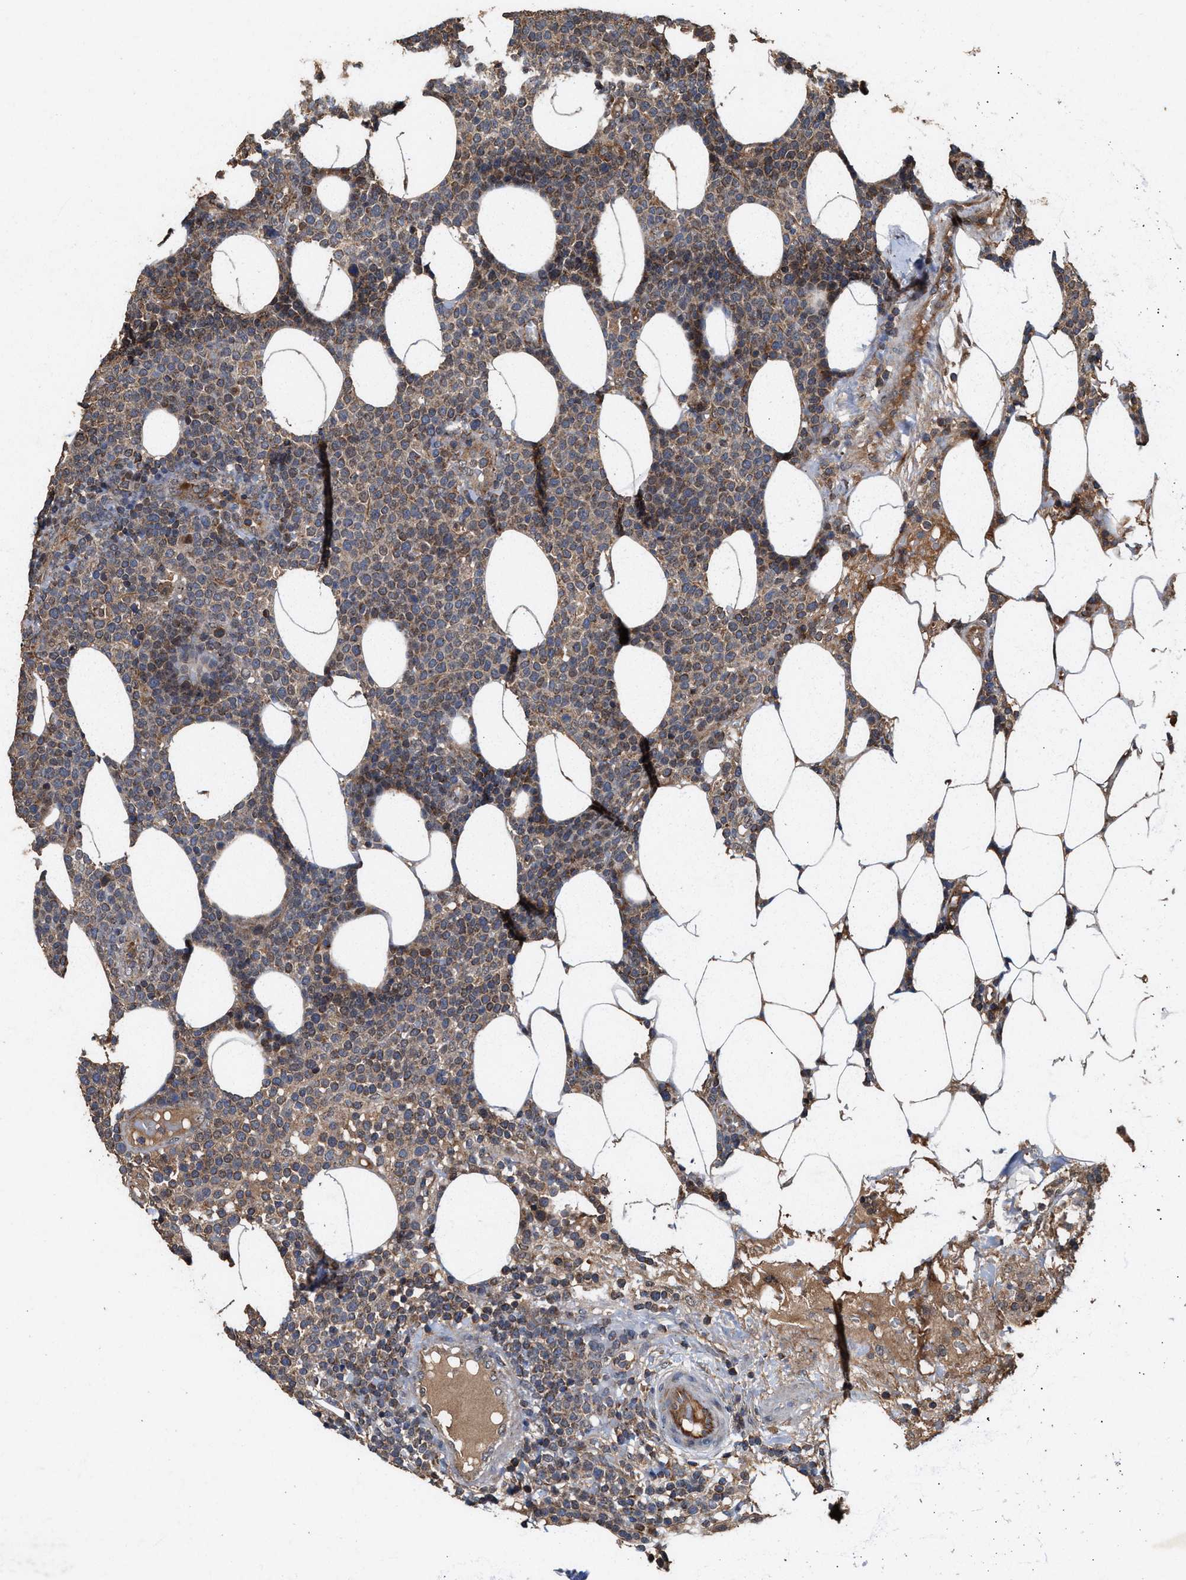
{"staining": {"intensity": "weak", "quantity": ">75%", "location": "cytoplasmic/membranous"}, "tissue": "lymphoma", "cell_type": "Tumor cells", "image_type": "cancer", "snomed": [{"axis": "morphology", "description": "Malignant lymphoma, non-Hodgkin's type, High grade"}, {"axis": "topography", "description": "Lymph node"}], "caption": "Immunohistochemical staining of human malignant lymphoma, non-Hodgkin's type (high-grade) shows low levels of weak cytoplasmic/membranous protein positivity in about >75% of tumor cells.", "gene": "ZNHIT6", "patient": {"sex": "male", "age": 61}}